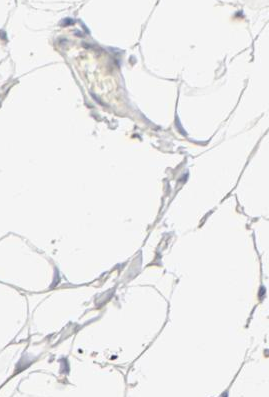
{"staining": {"intensity": "negative", "quantity": "none", "location": "none"}, "tissue": "adipose tissue", "cell_type": "Adipocytes", "image_type": "normal", "snomed": [{"axis": "morphology", "description": "Normal tissue, NOS"}, {"axis": "topography", "description": "Soft tissue"}], "caption": "Adipose tissue stained for a protein using IHC demonstrates no positivity adipocytes.", "gene": "STAT1", "patient": {"sex": "male", "age": 26}}